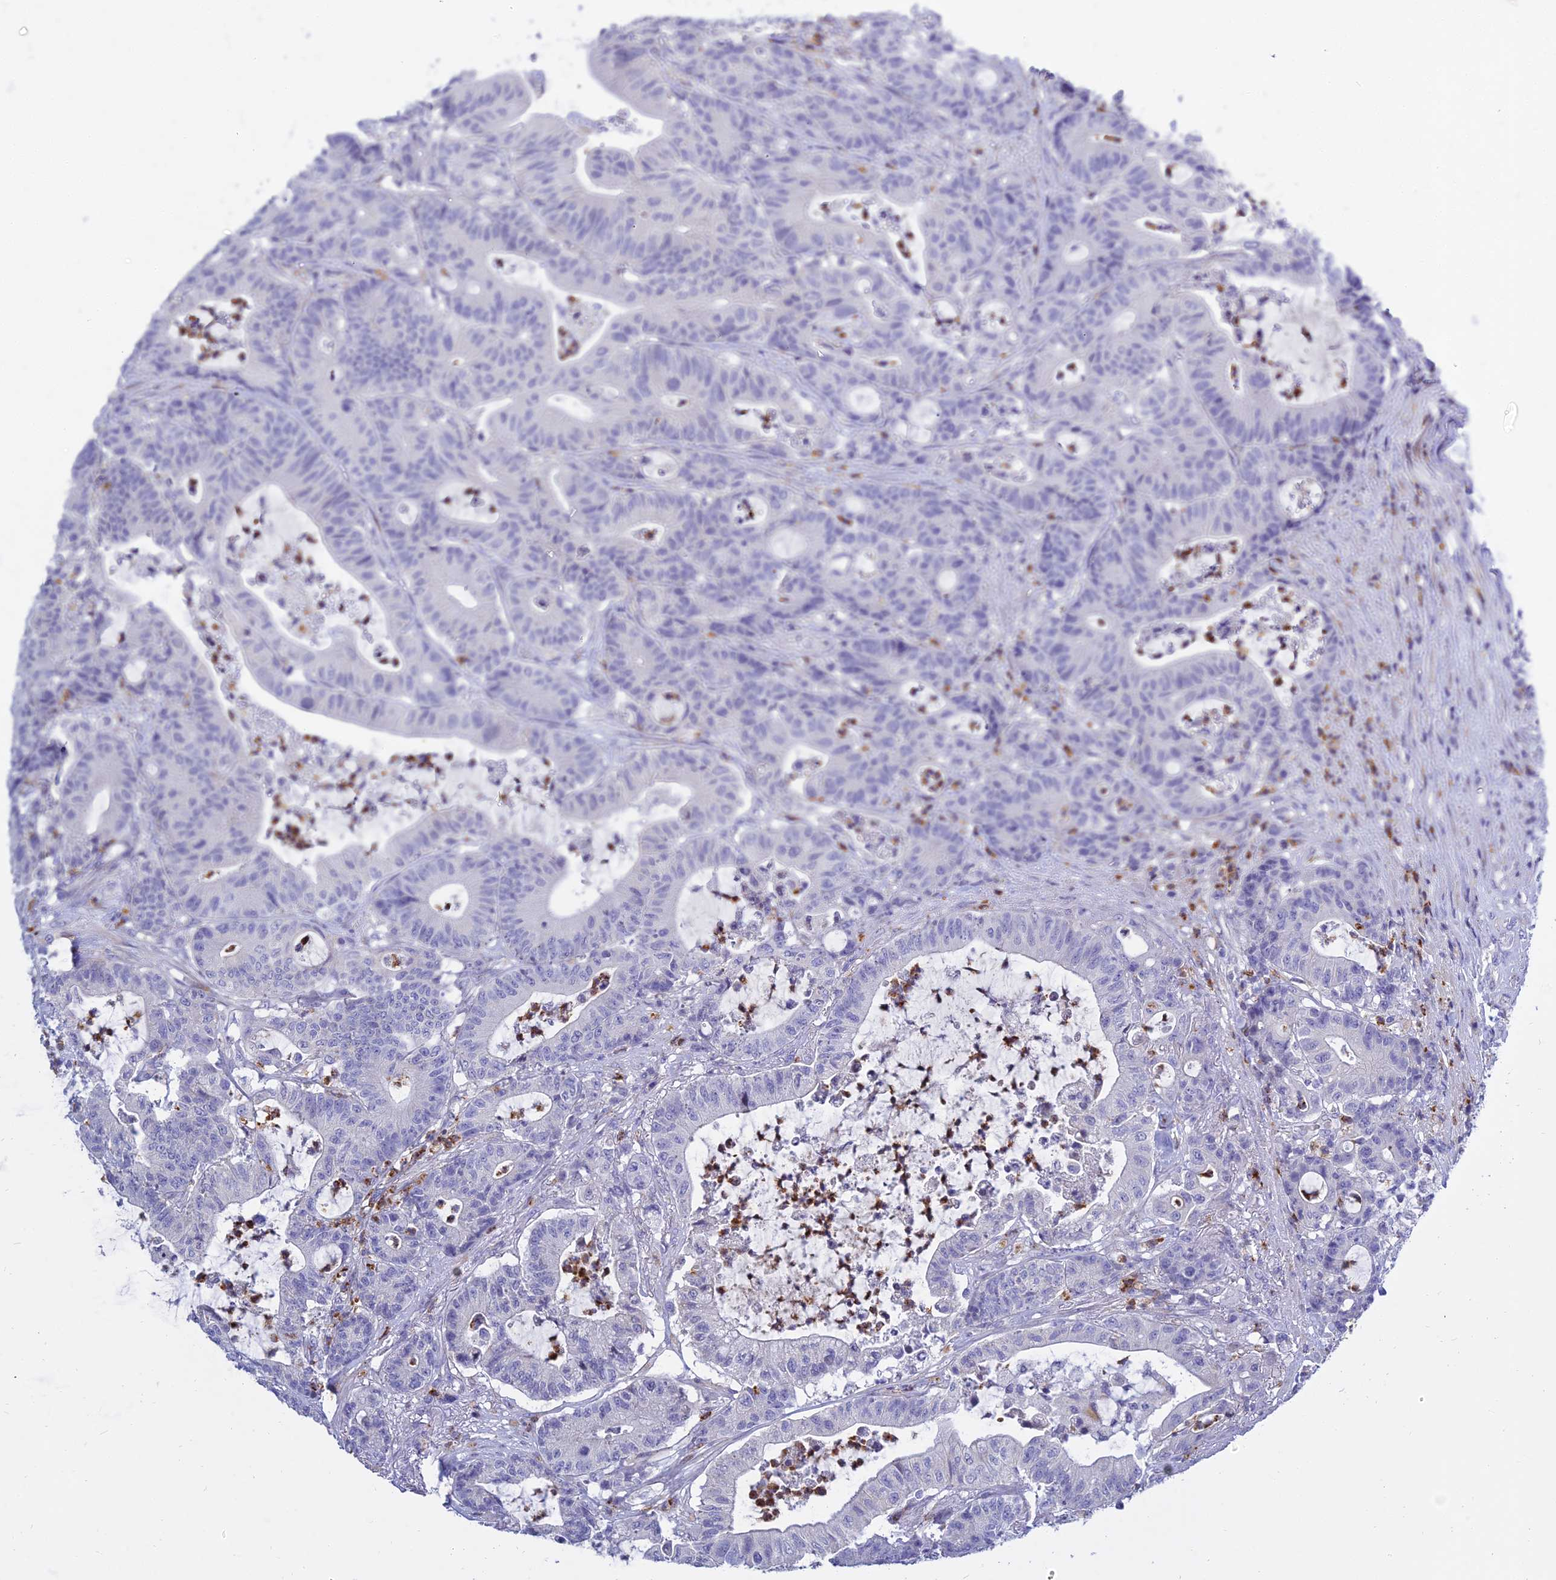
{"staining": {"intensity": "negative", "quantity": "none", "location": "none"}, "tissue": "colorectal cancer", "cell_type": "Tumor cells", "image_type": "cancer", "snomed": [{"axis": "morphology", "description": "Adenocarcinoma, NOS"}, {"axis": "topography", "description": "Colon"}], "caption": "DAB (3,3'-diaminobenzidine) immunohistochemical staining of human colorectal cancer (adenocarcinoma) reveals no significant staining in tumor cells.", "gene": "VWC2L", "patient": {"sex": "female", "age": 84}}